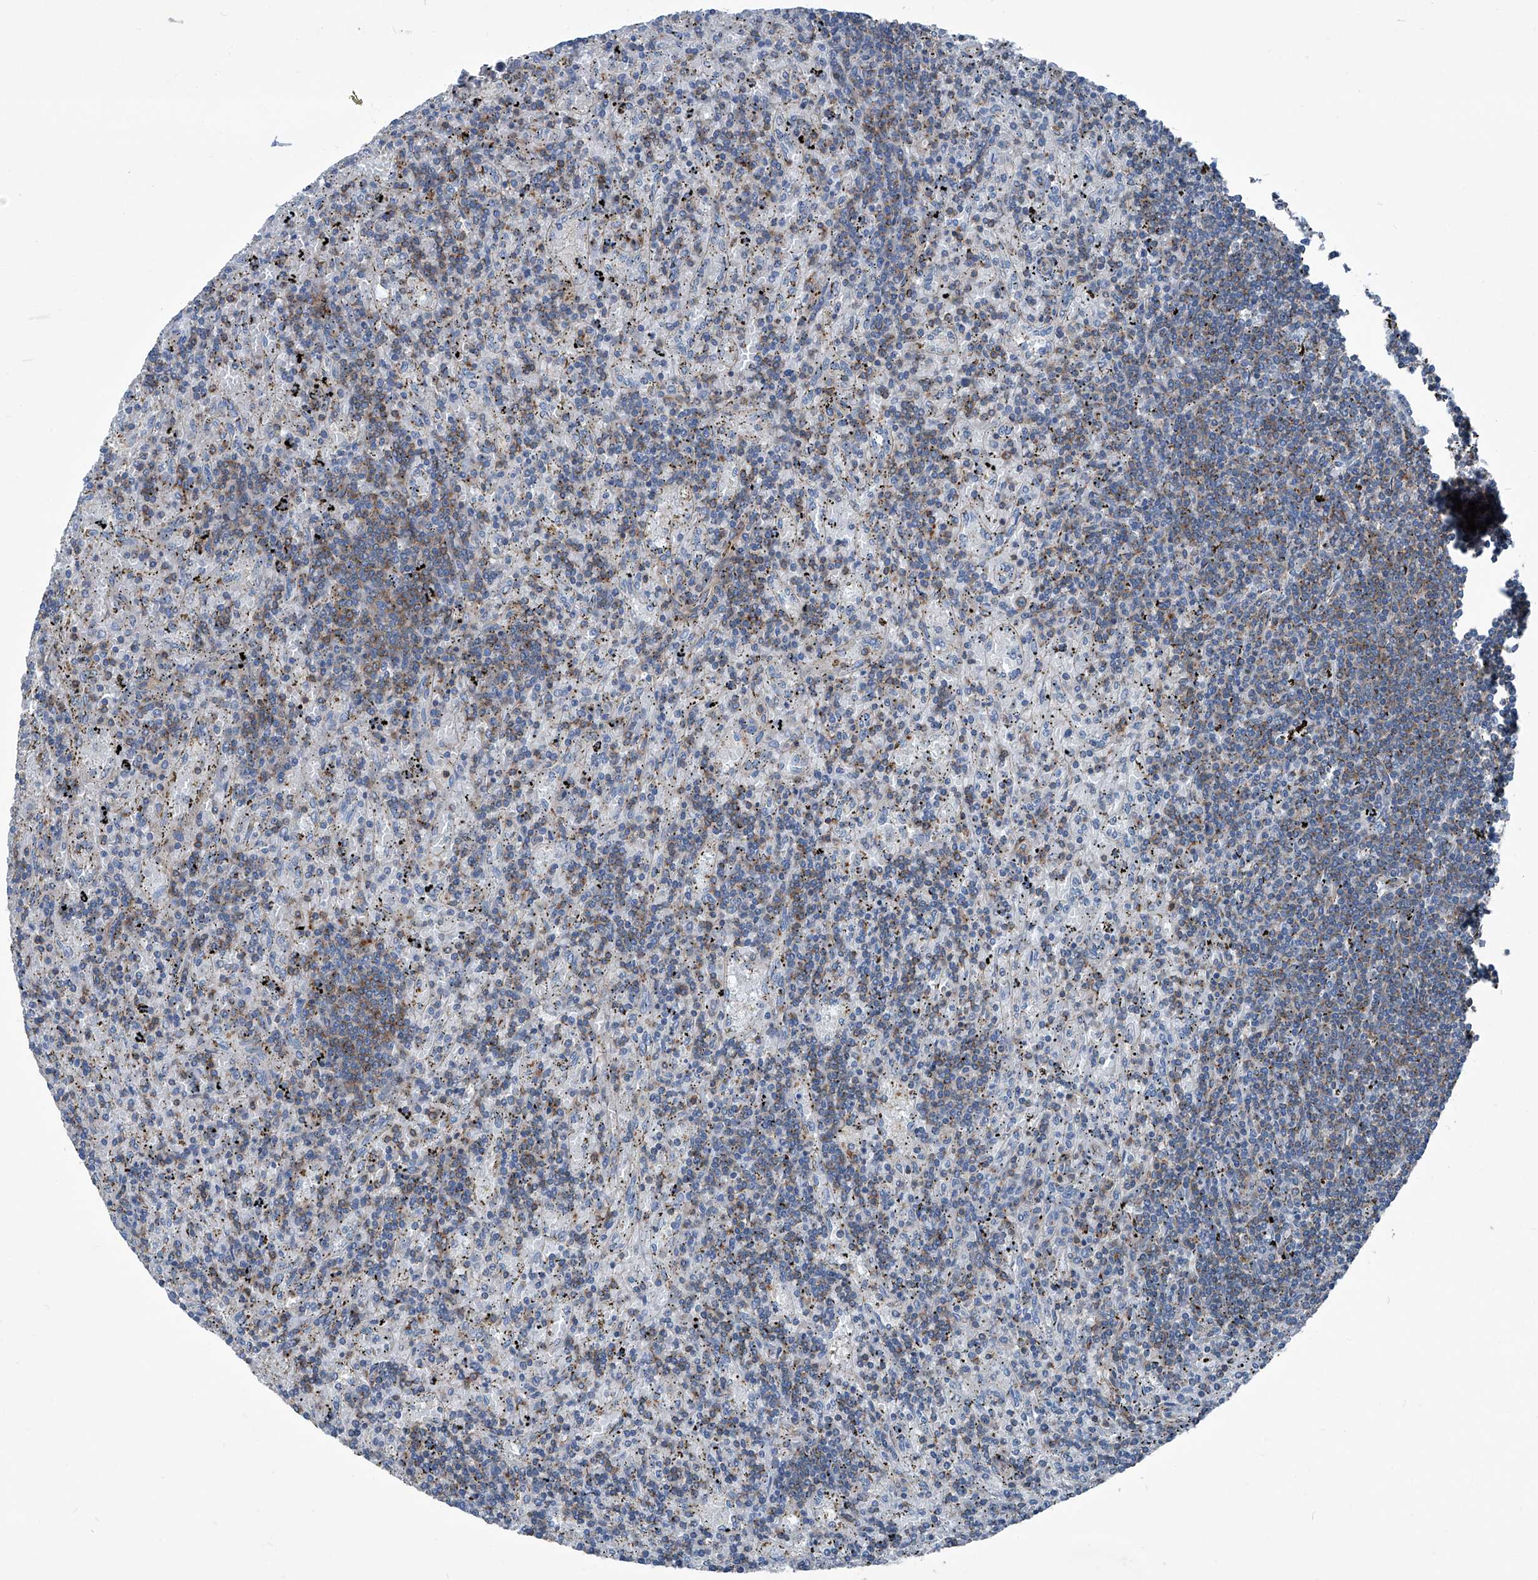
{"staining": {"intensity": "weak", "quantity": "<25%", "location": "cytoplasmic/membranous"}, "tissue": "lymphoma", "cell_type": "Tumor cells", "image_type": "cancer", "snomed": [{"axis": "morphology", "description": "Malignant lymphoma, non-Hodgkin's type, Low grade"}, {"axis": "topography", "description": "Spleen"}], "caption": "DAB immunohistochemical staining of low-grade malignant lymphoma, non-Hodgkin's type reveals no significant staining in tumor cells. (DAB immunohistochemistry visualized using brightfield microscopy, high magnification).", "gene": "SEPTIN7", "patient": {"sex": "male", "age": 76}}